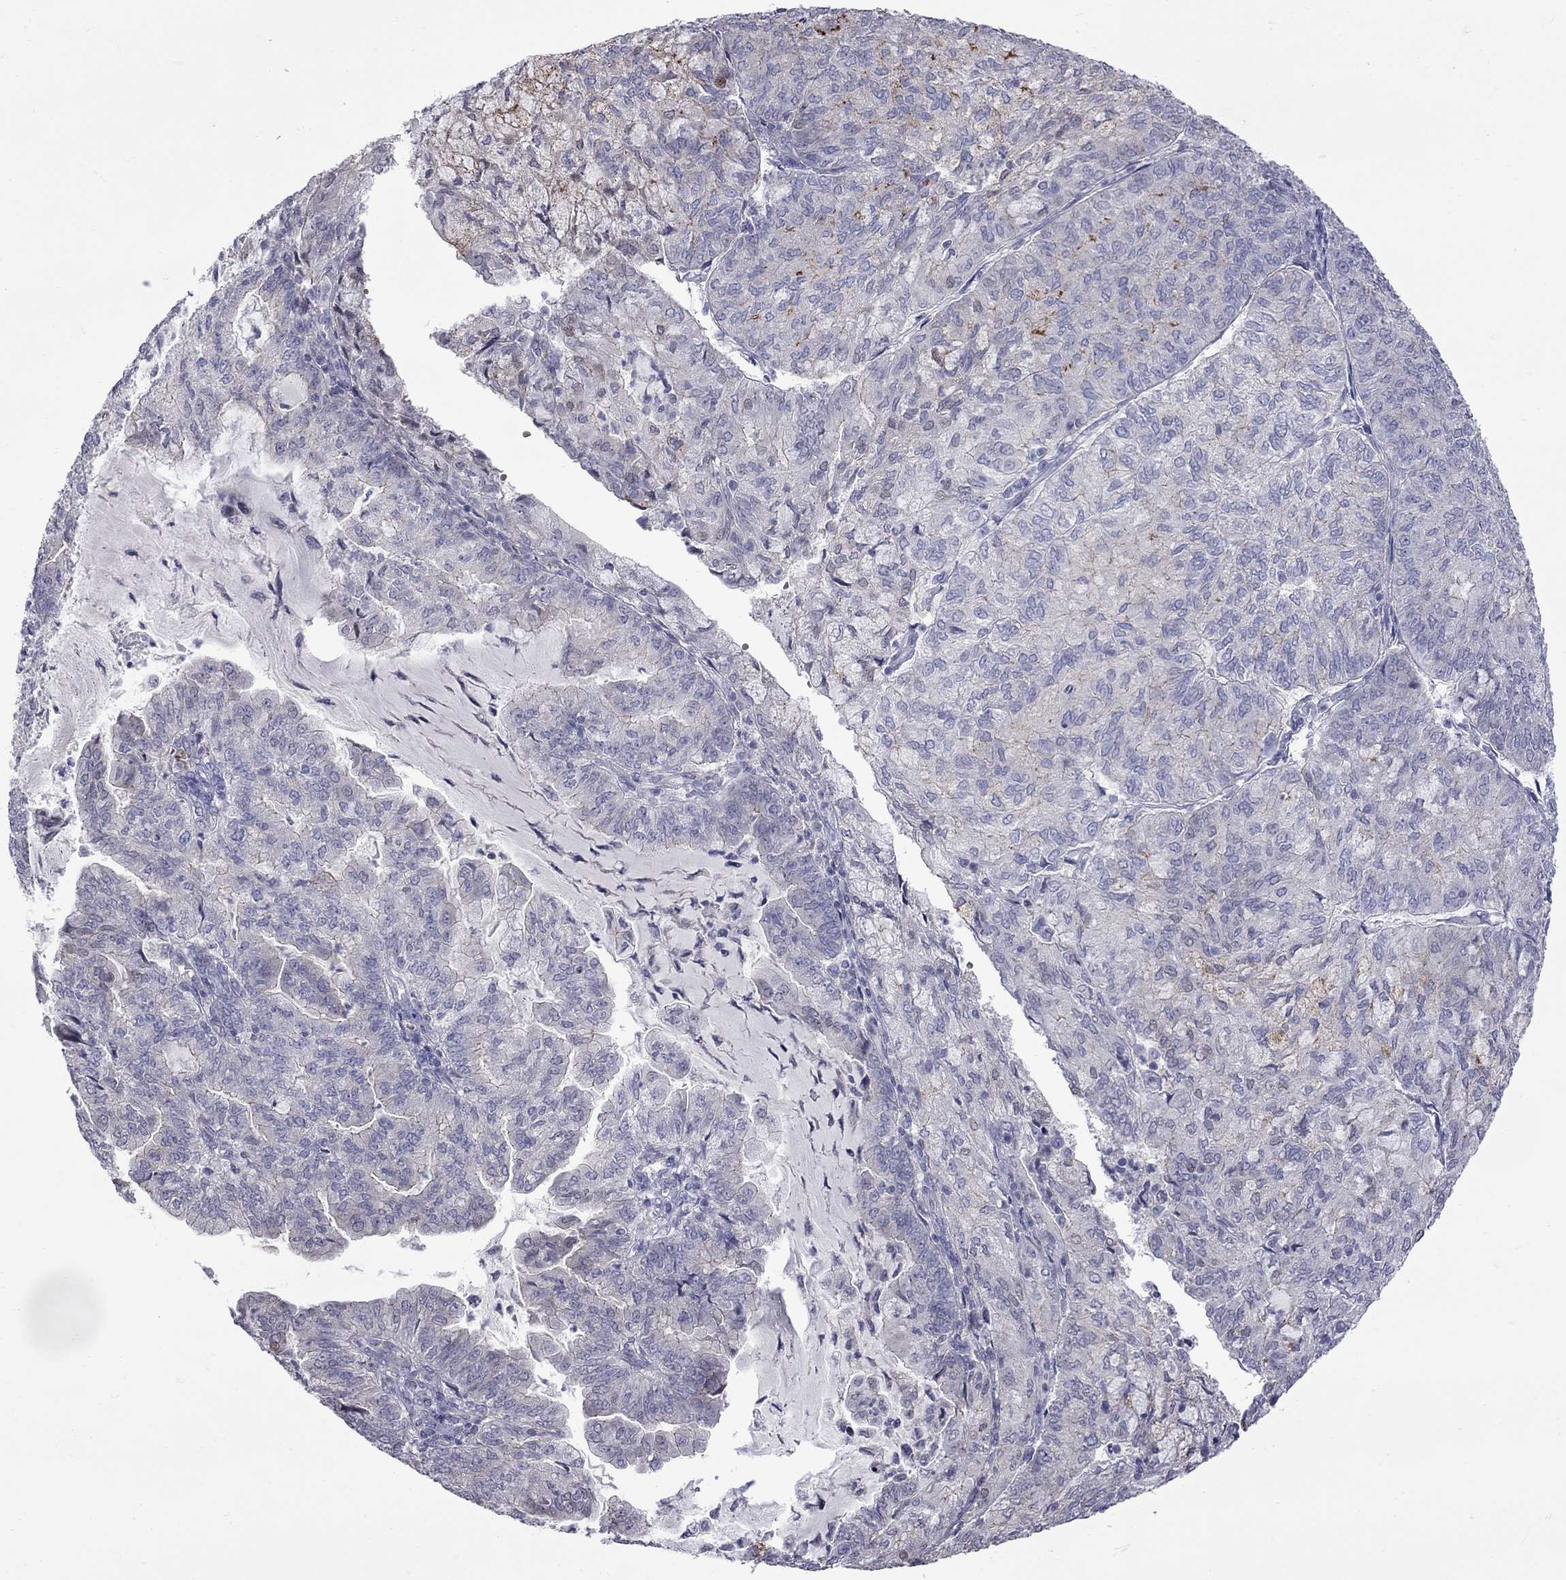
{"staining": {"intensity": "negative", "quantity": "none", "location": "none"}, "tissue": "endometrial cancer", "cell_type": "Tumor cells", "image_type": "cancer", "snomed": [{"axis": "morphology", "description": "Adenocarcinoma, NOS"}, {"axis": "topography", "description": "Endometrium"}], "caption": "Histopathology image shows no significant protein positivity in tumor cells of endometrial cancer (adenocarcinoma). (DAB (3,3'-diaminobenzidine) immunohistochemistry with hematoxylin counter stain).", "gene": "NRARP", "patient": {"sex": "female", "age": 82}}